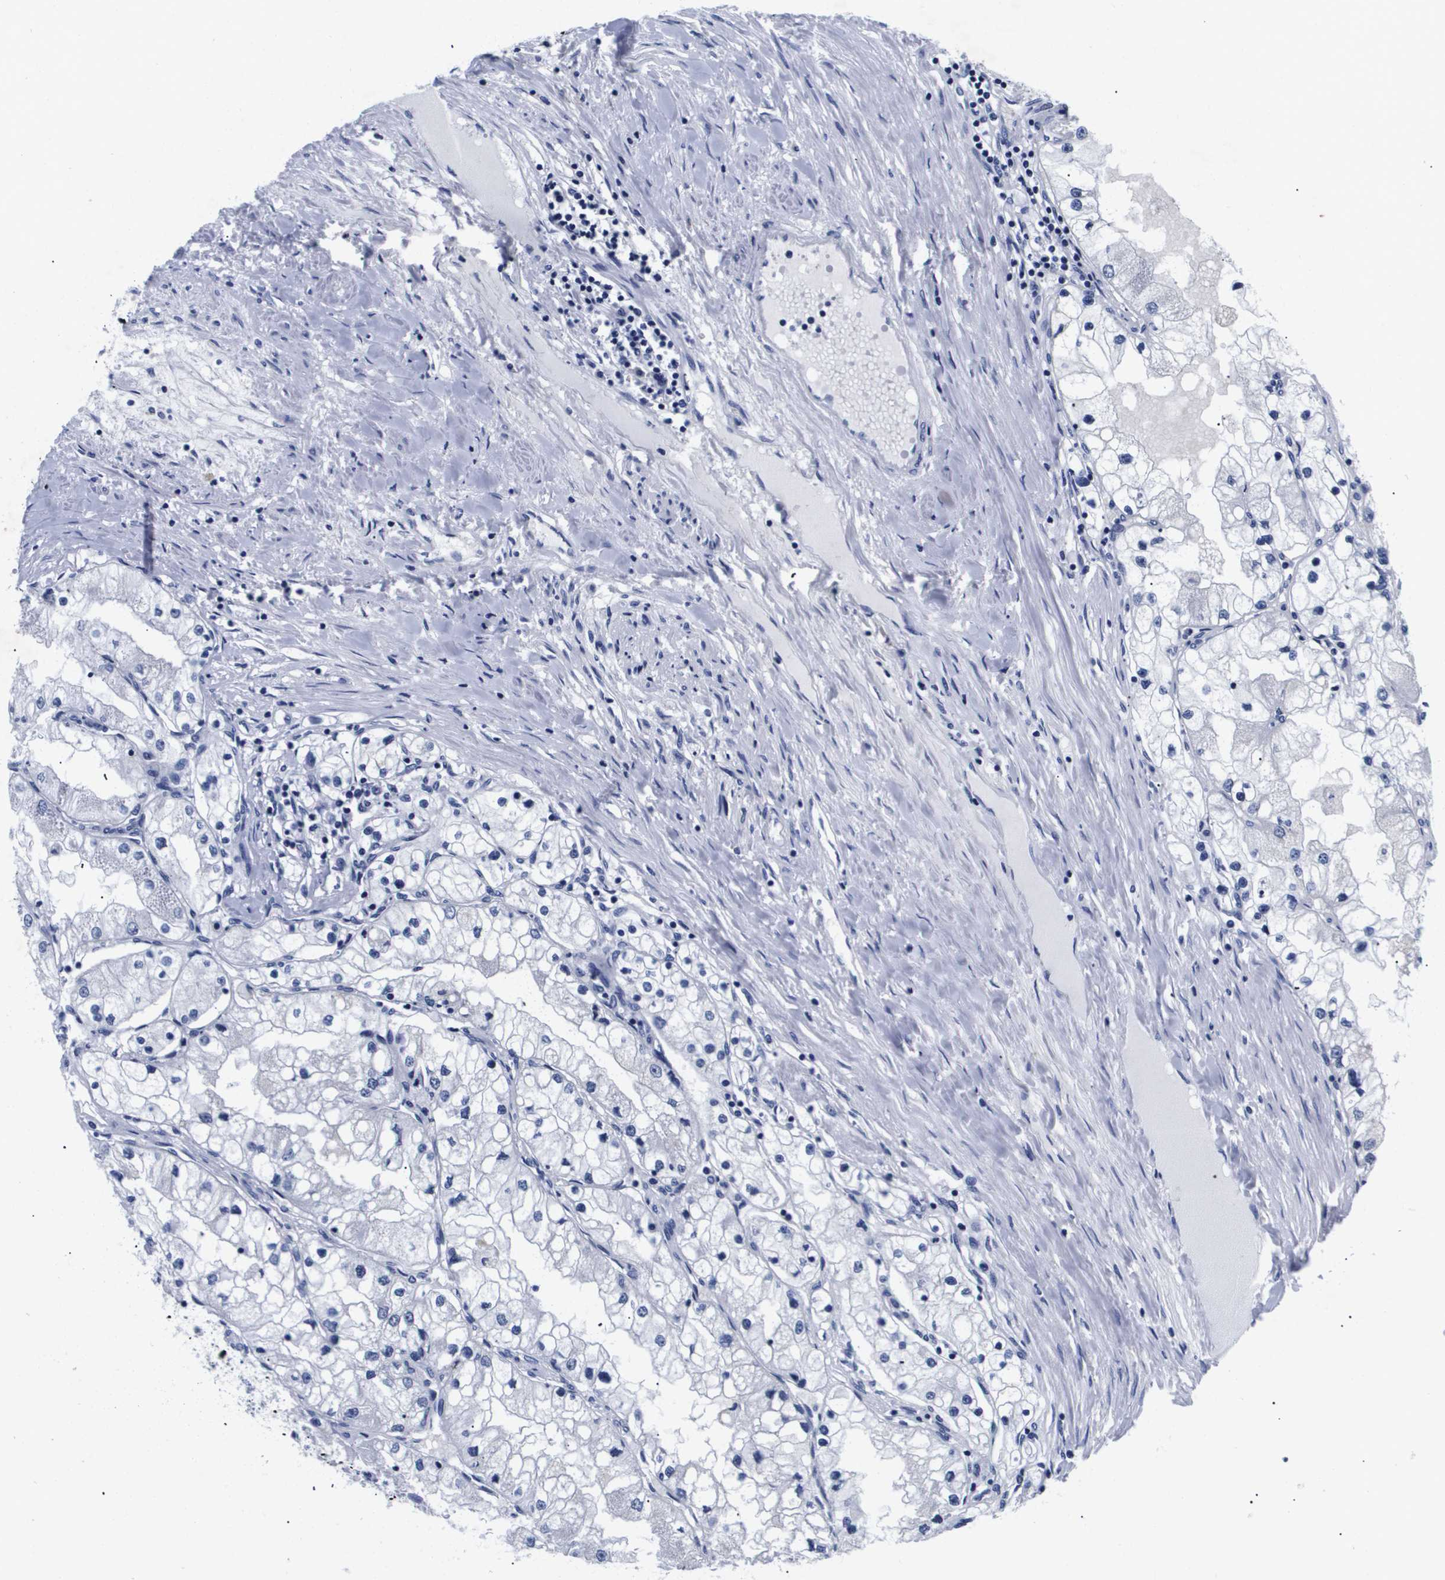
{"staining": {"intensity": "negative", "quantity": "none", "location": "none"}, "tissue": "renal cancer", "cell_type": "Tumor cells", "image_type": "cancer", "snomed": [{"axis": "morphology", "description": "Adenocarcinoma, NOS"}, {"axis": "topography", "description": "Kidney"}], "caption": "High power microscopy histopathology image of an IHC micrograph of renal cancer, revealing no significant staining in tumor cells. (DAB IHC with hematoxylin counter stain).", "gene": "ATP6V0A4", "patient": {"sex": "male", "age": 68}}